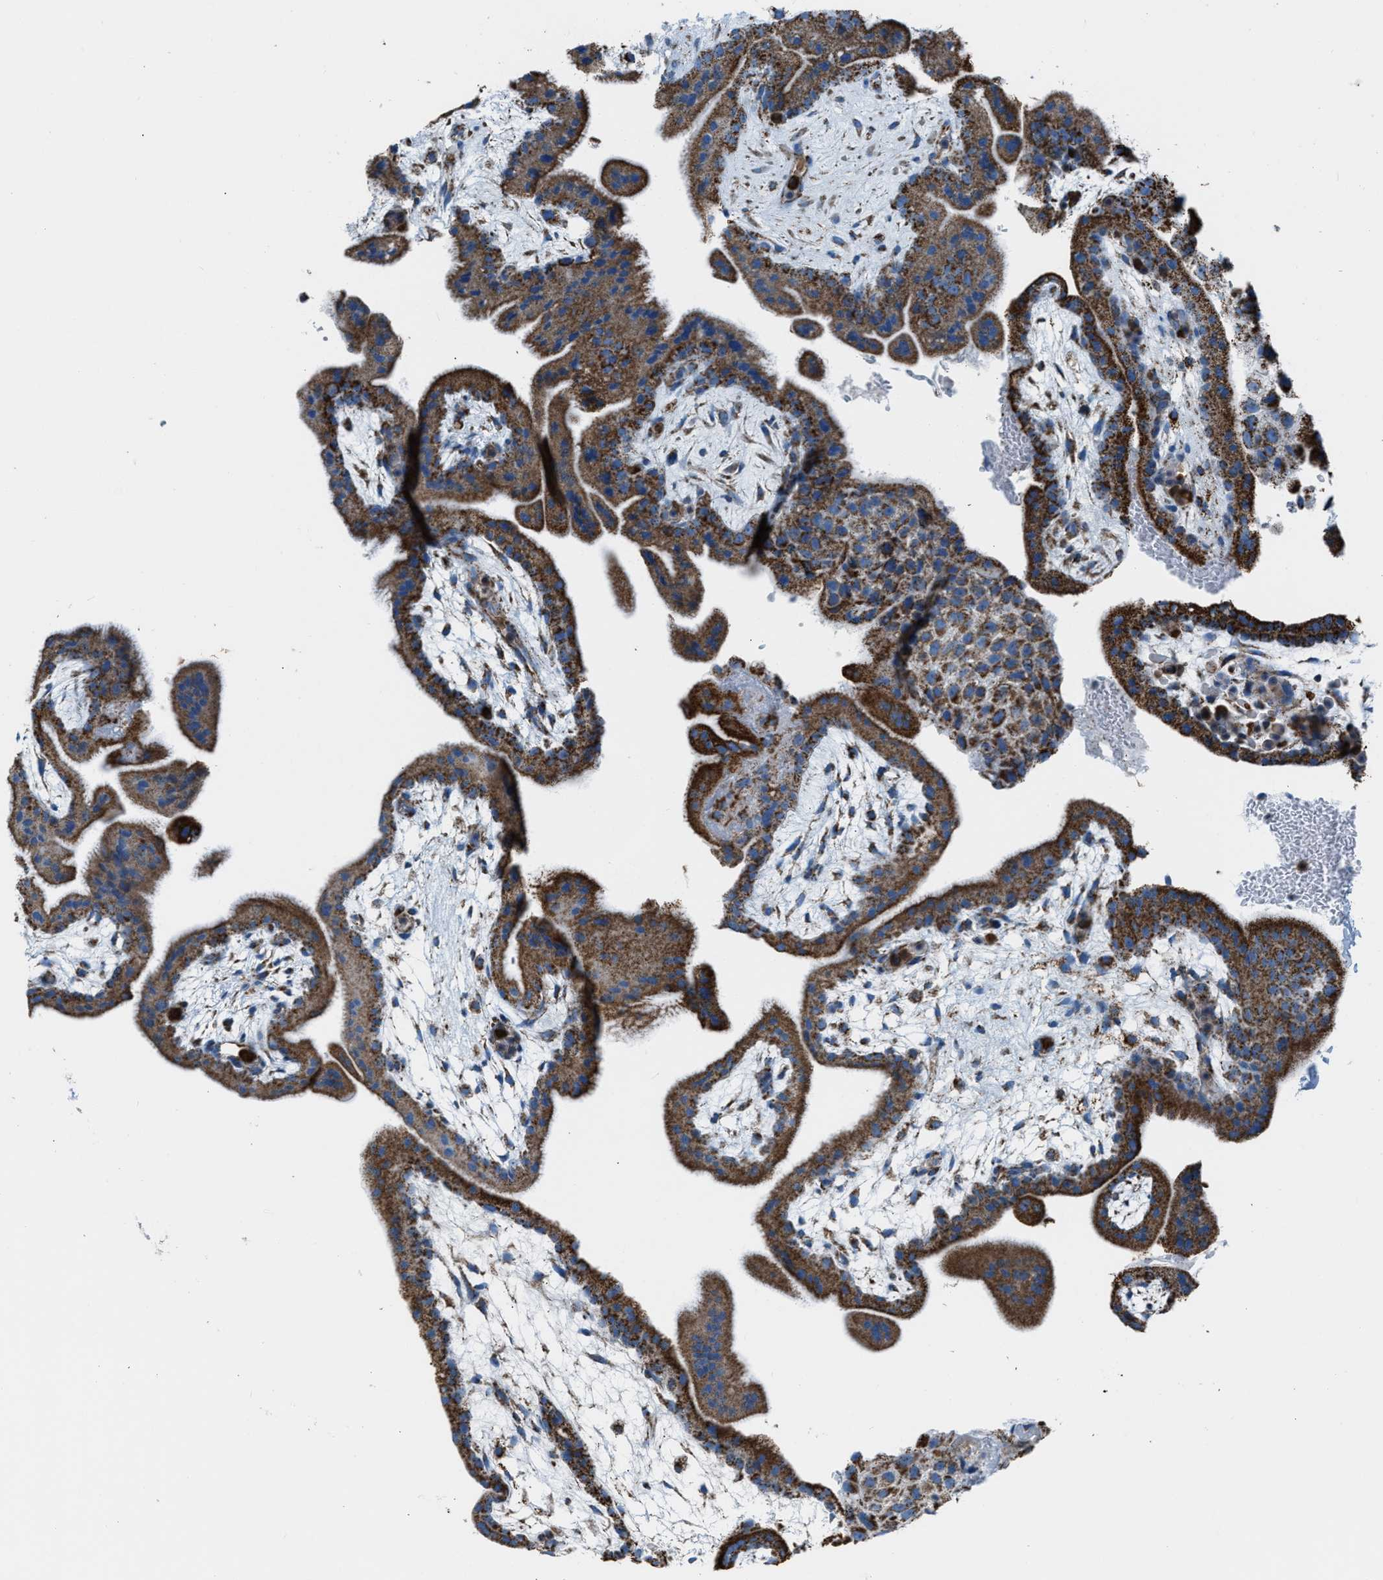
{"staining": {"intensity": "moderate", "quantity": ">75%", "location": "cytoplasmic/membranous"}, "tissue": "placenta", "cell_type": "Decidual cells", "image_type": "normal", "snomed": [{"axis": "morphology", "description": "Normal tissue, NOS"}, {"axis": "topography", "description": "Placenta"}], "caption": "Immunohistochemistry (DAB (3,3'-diaminobenzidine)) staining of normal placenta displays moderate cytoplasmic/membranous protein staining in about >75% of decidual cells.", "gene": "MDH2", "patient": {"sex": "female", "age": 35}}